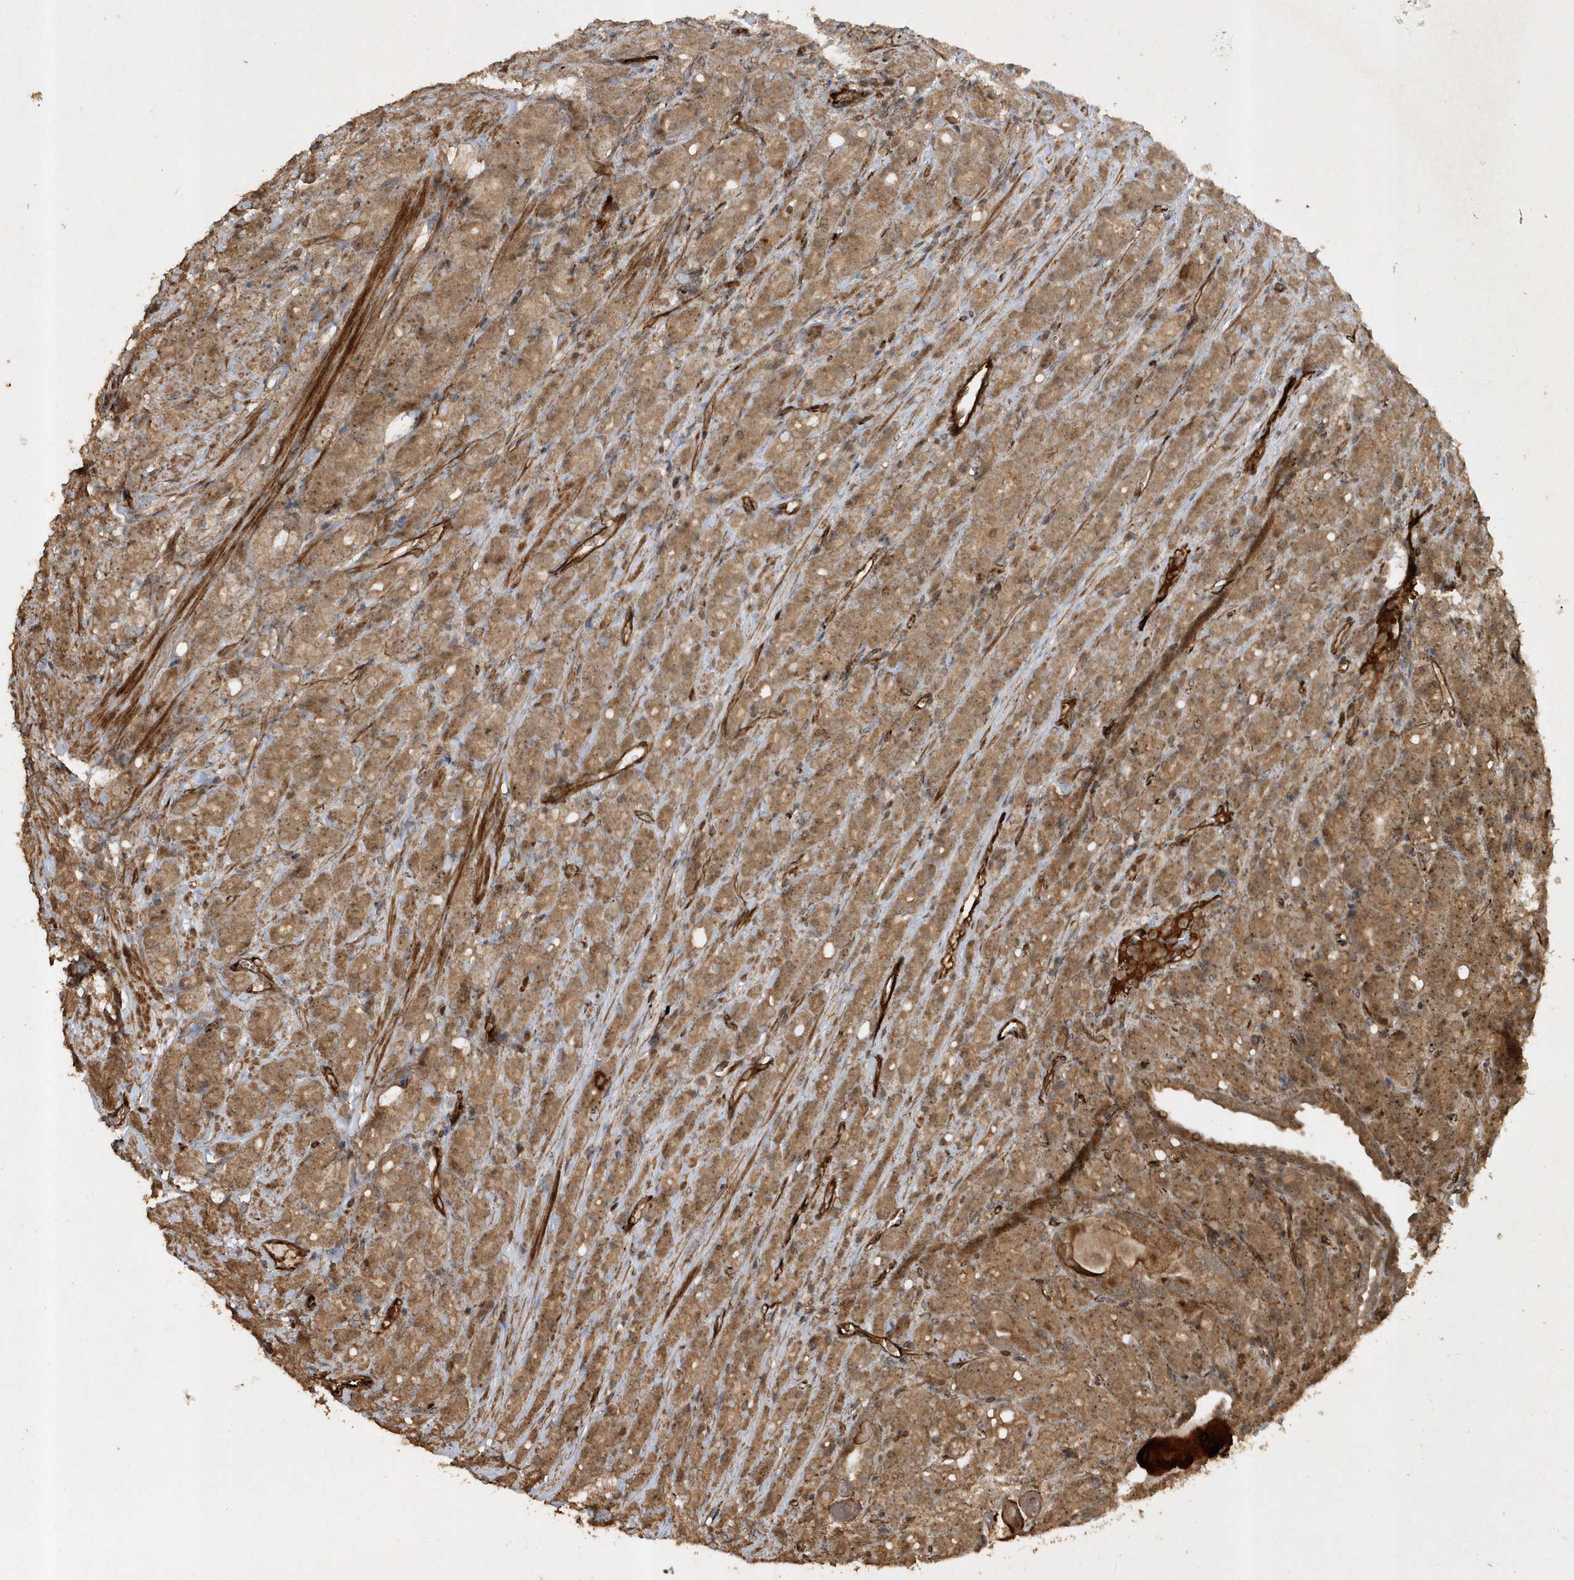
{"staining": {"intensity": "moderate", "quantity": ">75%", "location": "cytoplasmic/membranous"}, "tissue": "prostate cancer", "cell_type": "Tumor cells", "image_type": "cancer", "snomed": [{"axis": "morphology", "description": "Adenocarcinoma, High grade"}, {"axis": "topography", "description": "Prostate"}], "caption": "Prostate cancer (adenocarcinoma (high-grade)) tissue demonstrates moderate cytoplasmic/membranous expression in about >75% of tumor cells, visualized by immunohistochemistry. (DAB IHC with brightfield microscopy, high magnification).", "gene": "AVPI1", "patient": {"sex": "male", "age": 62}}